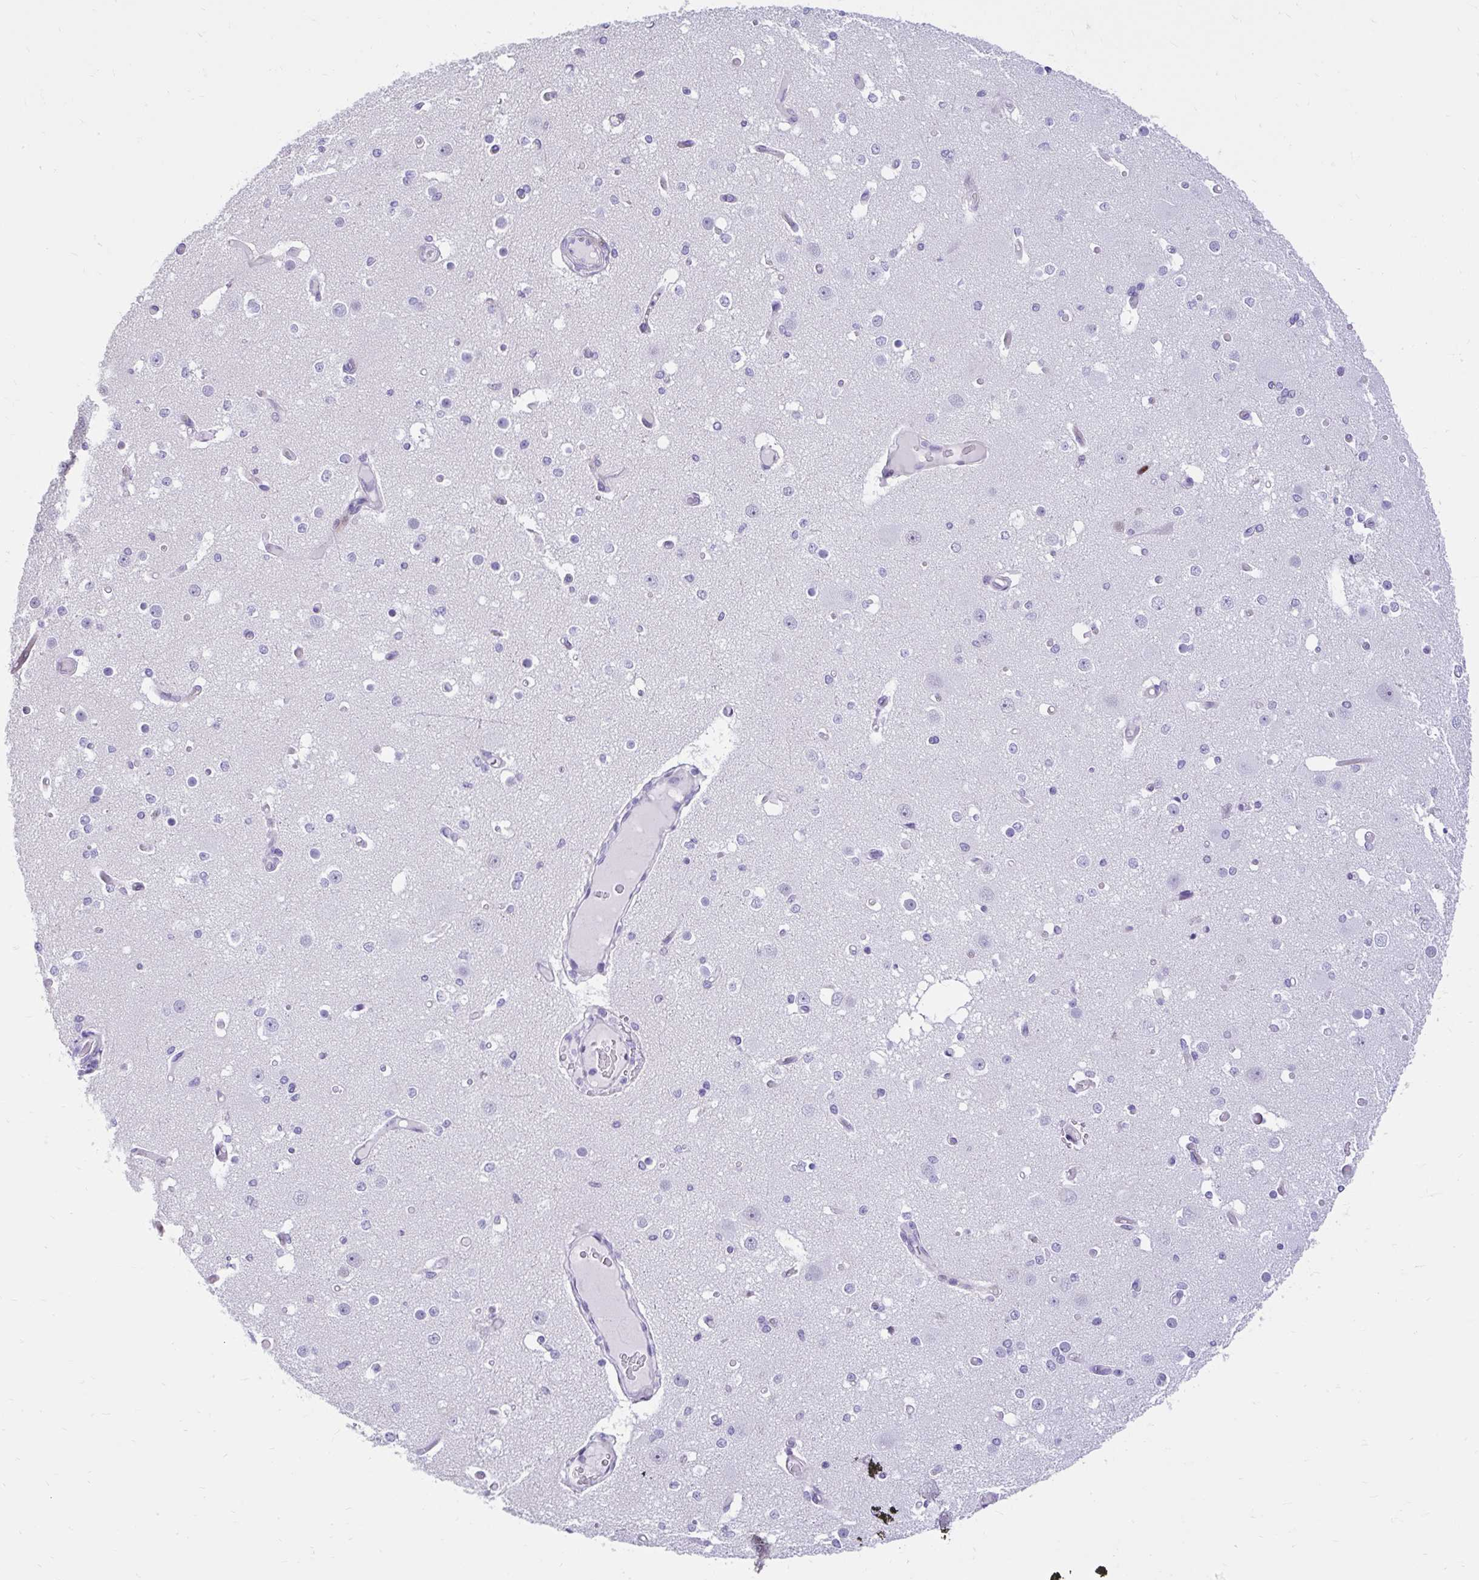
{"staining": {"intensity": "negative", "quantity": "none", "location": "none"}, "tissue": "cerebral cortex", "cell_type": "Endothelial cells", "image_type": "normal", "snomed": [{"axis": "morphology", "description": "Normal tissue, NOS"}, {"axis": "morphology", "description": "Inflammation, NOS"}, {"axis": "topography", "description": "Cerebral cortex"}], "caption": "High power microscopy micrograph of an IHC image of normal cerebral cortex, revealing no significant expression in endothelial cells.", "gene": "NHLH2", "patient": {"sex": "male", "age": 6}}